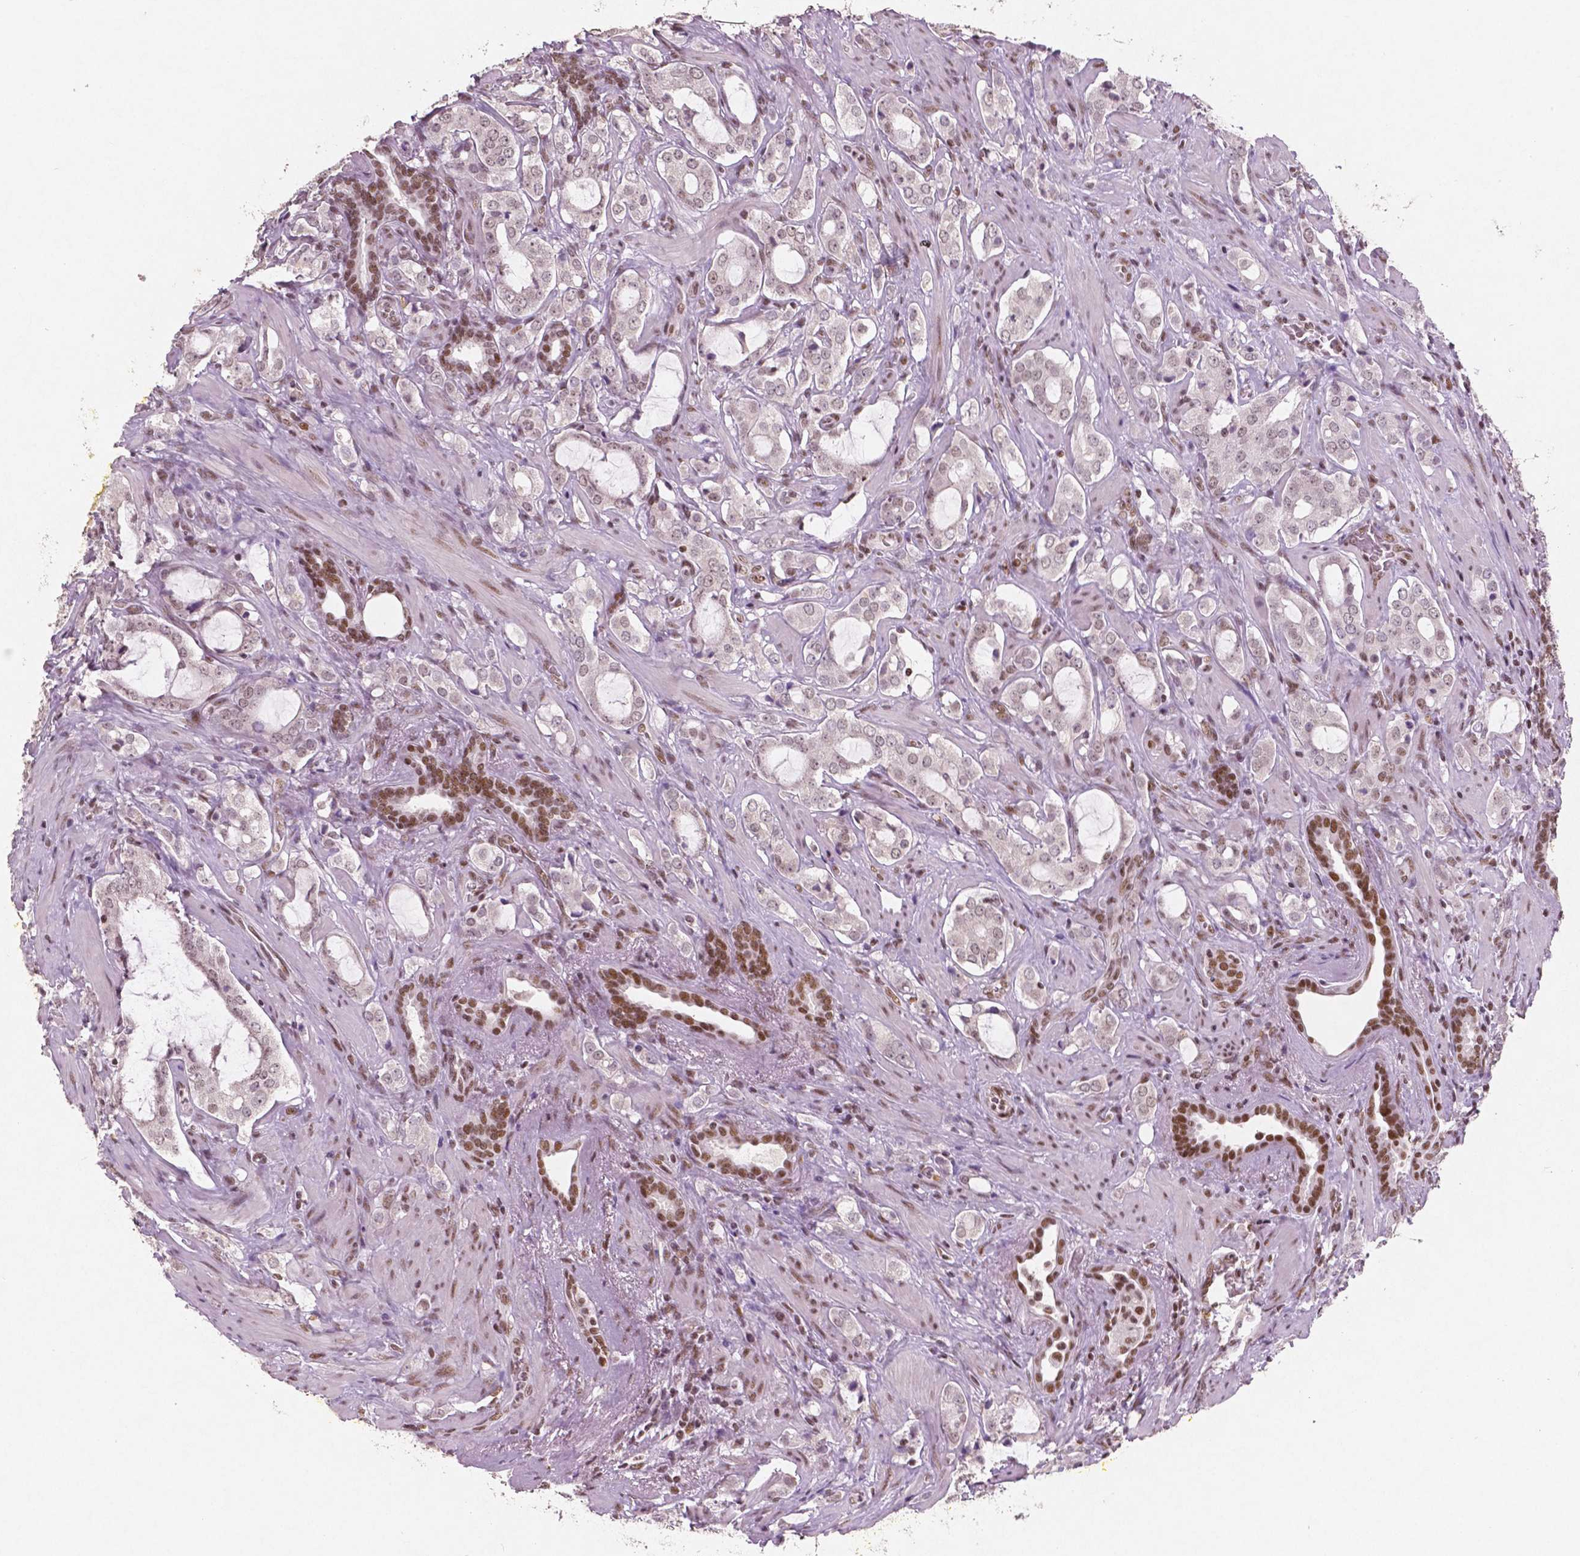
{"staining": {"intensity": "weak", "quantity": "25%-75%", "location": "nuclear"}, "tissue": "prostate cancer", "cell_type": "Tumor cells", "image_type": "cancer", "snomed": [{"axis": "morphology", "description": "Adenocarcinoma, NOS"}, {"axis": "topography", "description": "Prostate"}], "caption": "Brown immunohistochemical staining in human adenocarcinoma (prostate) displays weak nuclear staining in about 25%-75% of tumor cells.", "gene": "BRD4", "patient": {"sex": "male", "age": 66}}